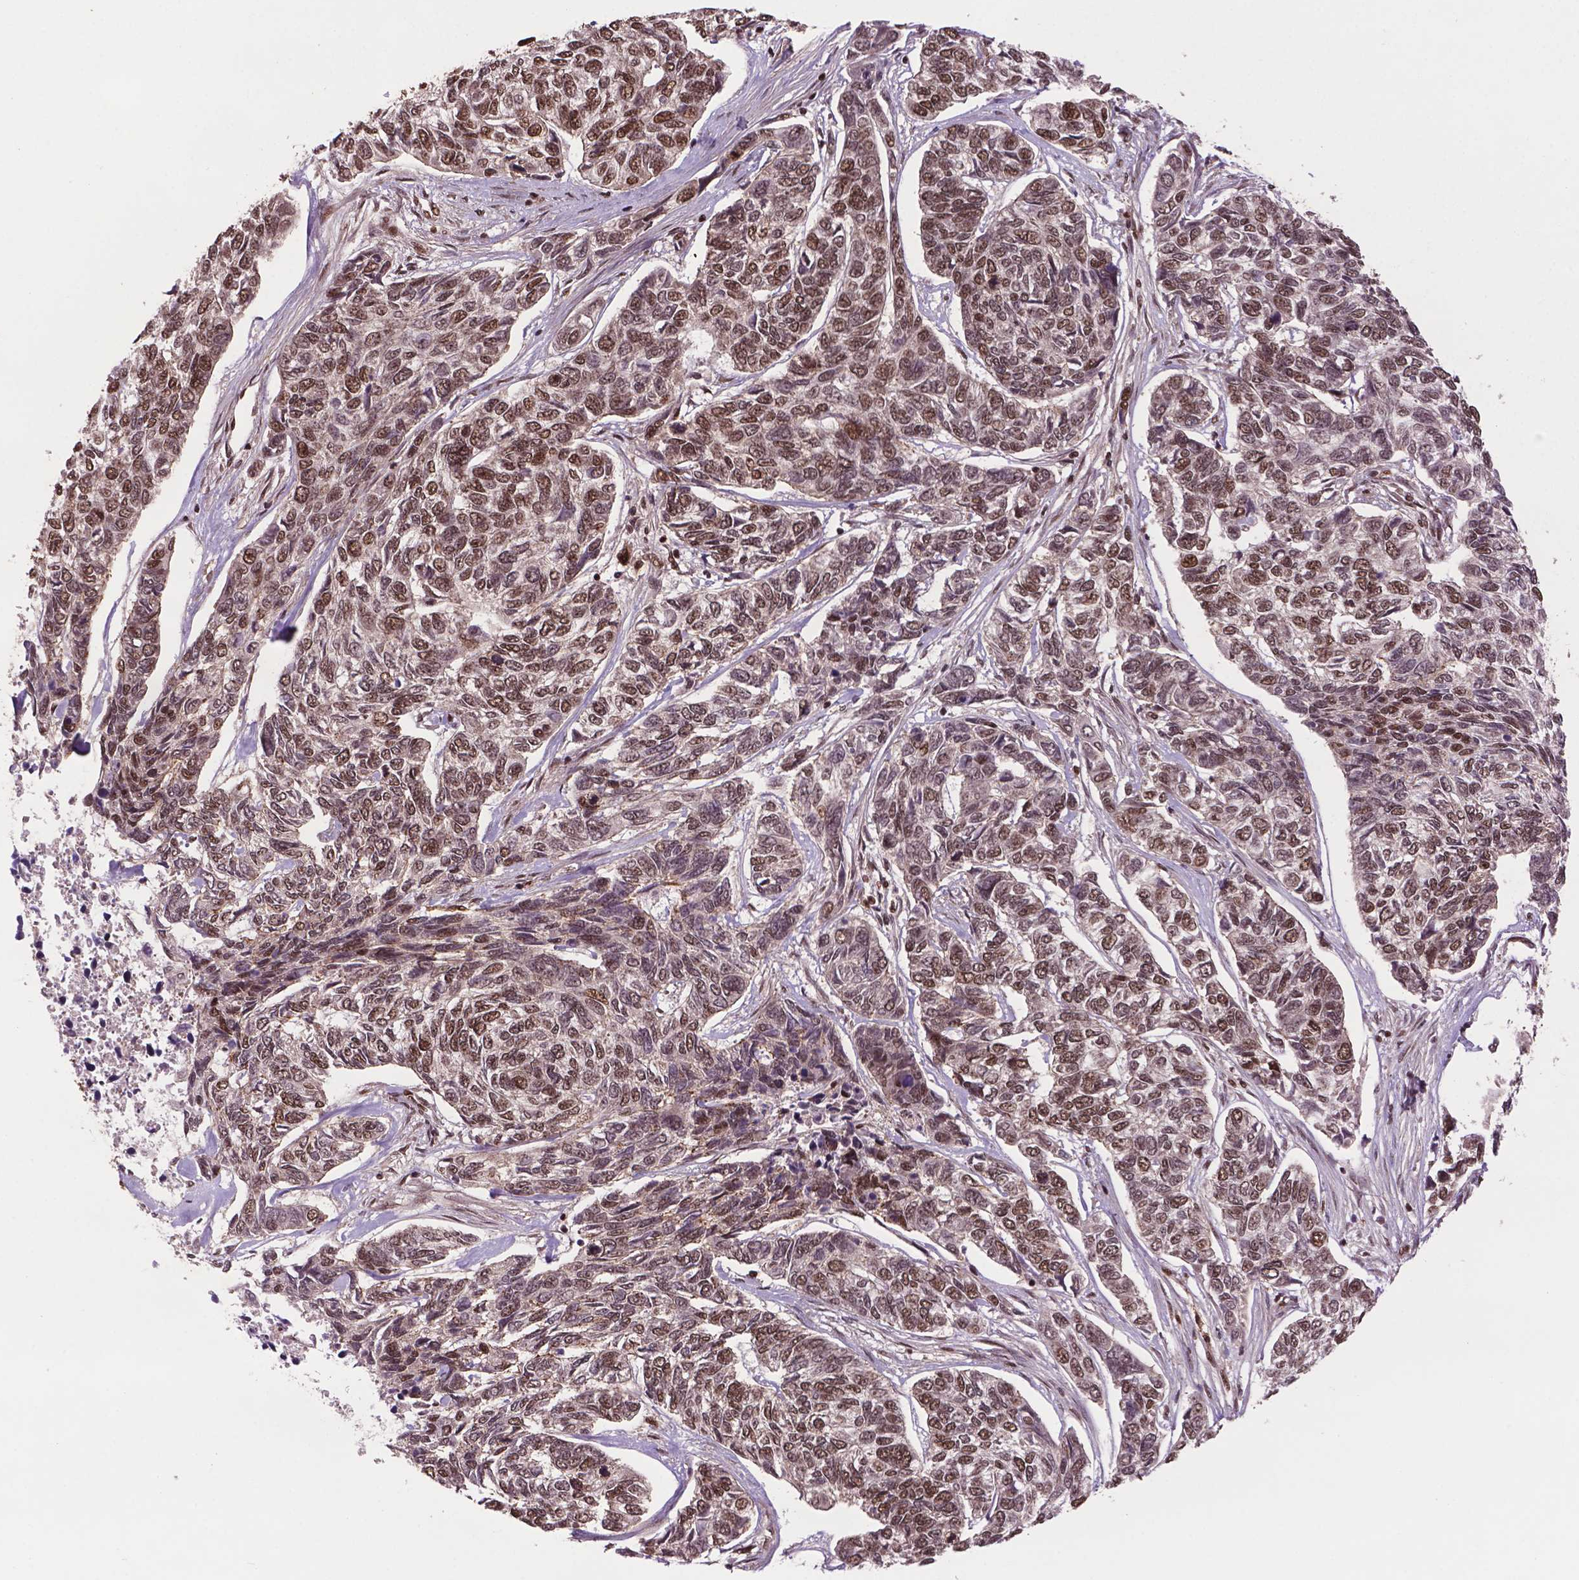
{"staining": {"intensity": "moderate", "quantity": ">75%", "location": "nuclear"}, "tissue": "skin cancer", "cell_type": "Tumor cells", "image_type": "cancer", "snomed": [{"axis": "morphology", "description": "Basal cell carcinoma"}, {"axis": "topography", "description": "Skin"}], "caption": "High-magnification brightfield microscopy of skin basal cell carcinoma stained with DAB (brown) and counterstained with hematoxylin (blue). tumor cells exhibit moderate nuclear staining is appreciated in approximately>75% of cells.", "gene": "SIRT6", "patient": {"sex": "female", "age": 65}}